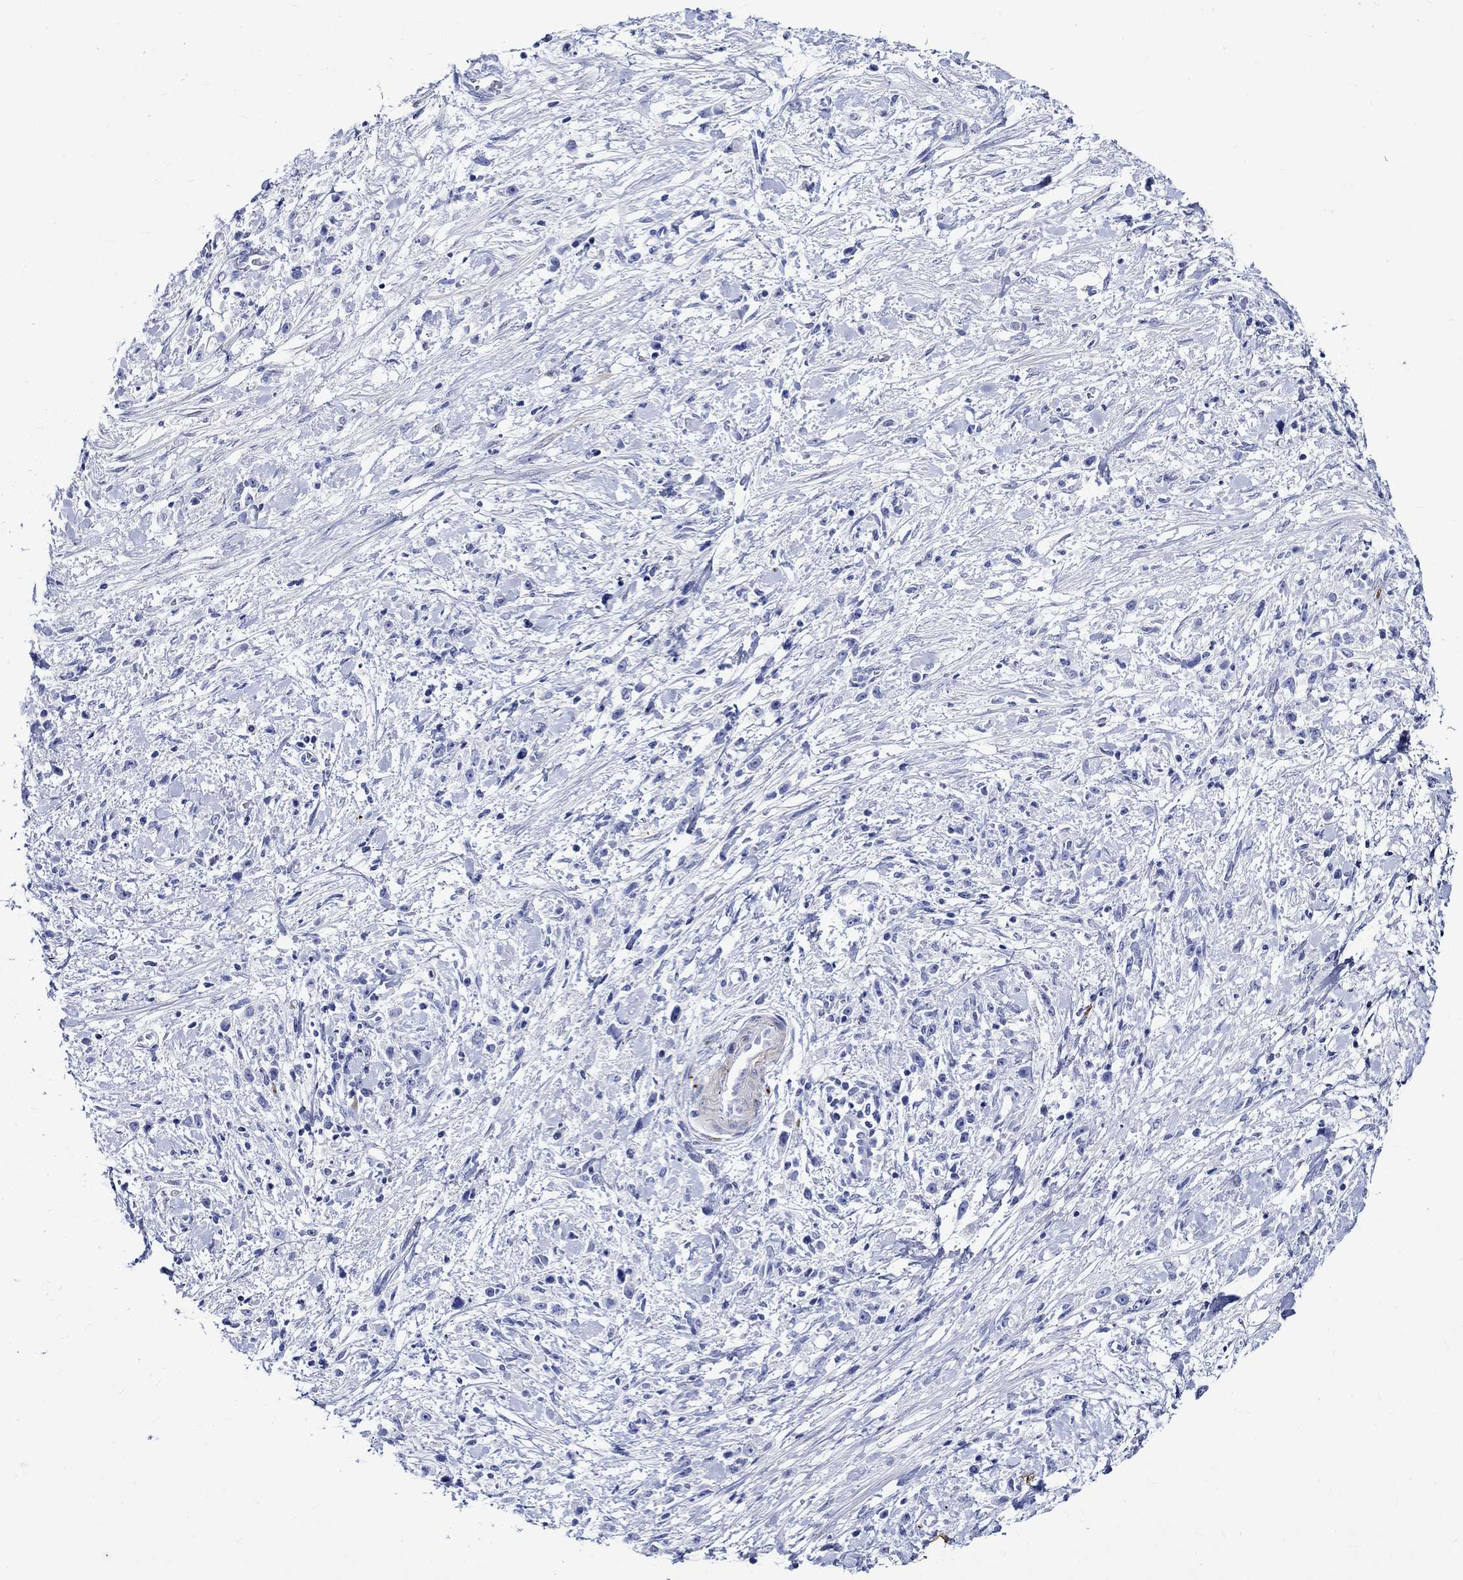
{"staining": {"intensity": "negative", "quantity": "none", "location": "none"}, "tissue": "stomach cancer", "cell_type": "Tumor cells", "image_type": "cancer", "snomed": [{"axis": "morphology", "description": "Adenocarcinoma, NOS"}, {"axis": "topography", "description": "Stomach"}], "caption": "Immunohistochemical staining of stomach adenocarcinoma reveals no significant positivity in tumor cells.", "gene": "CRYAB", "patient": {"sex": "female", "age": 59}}